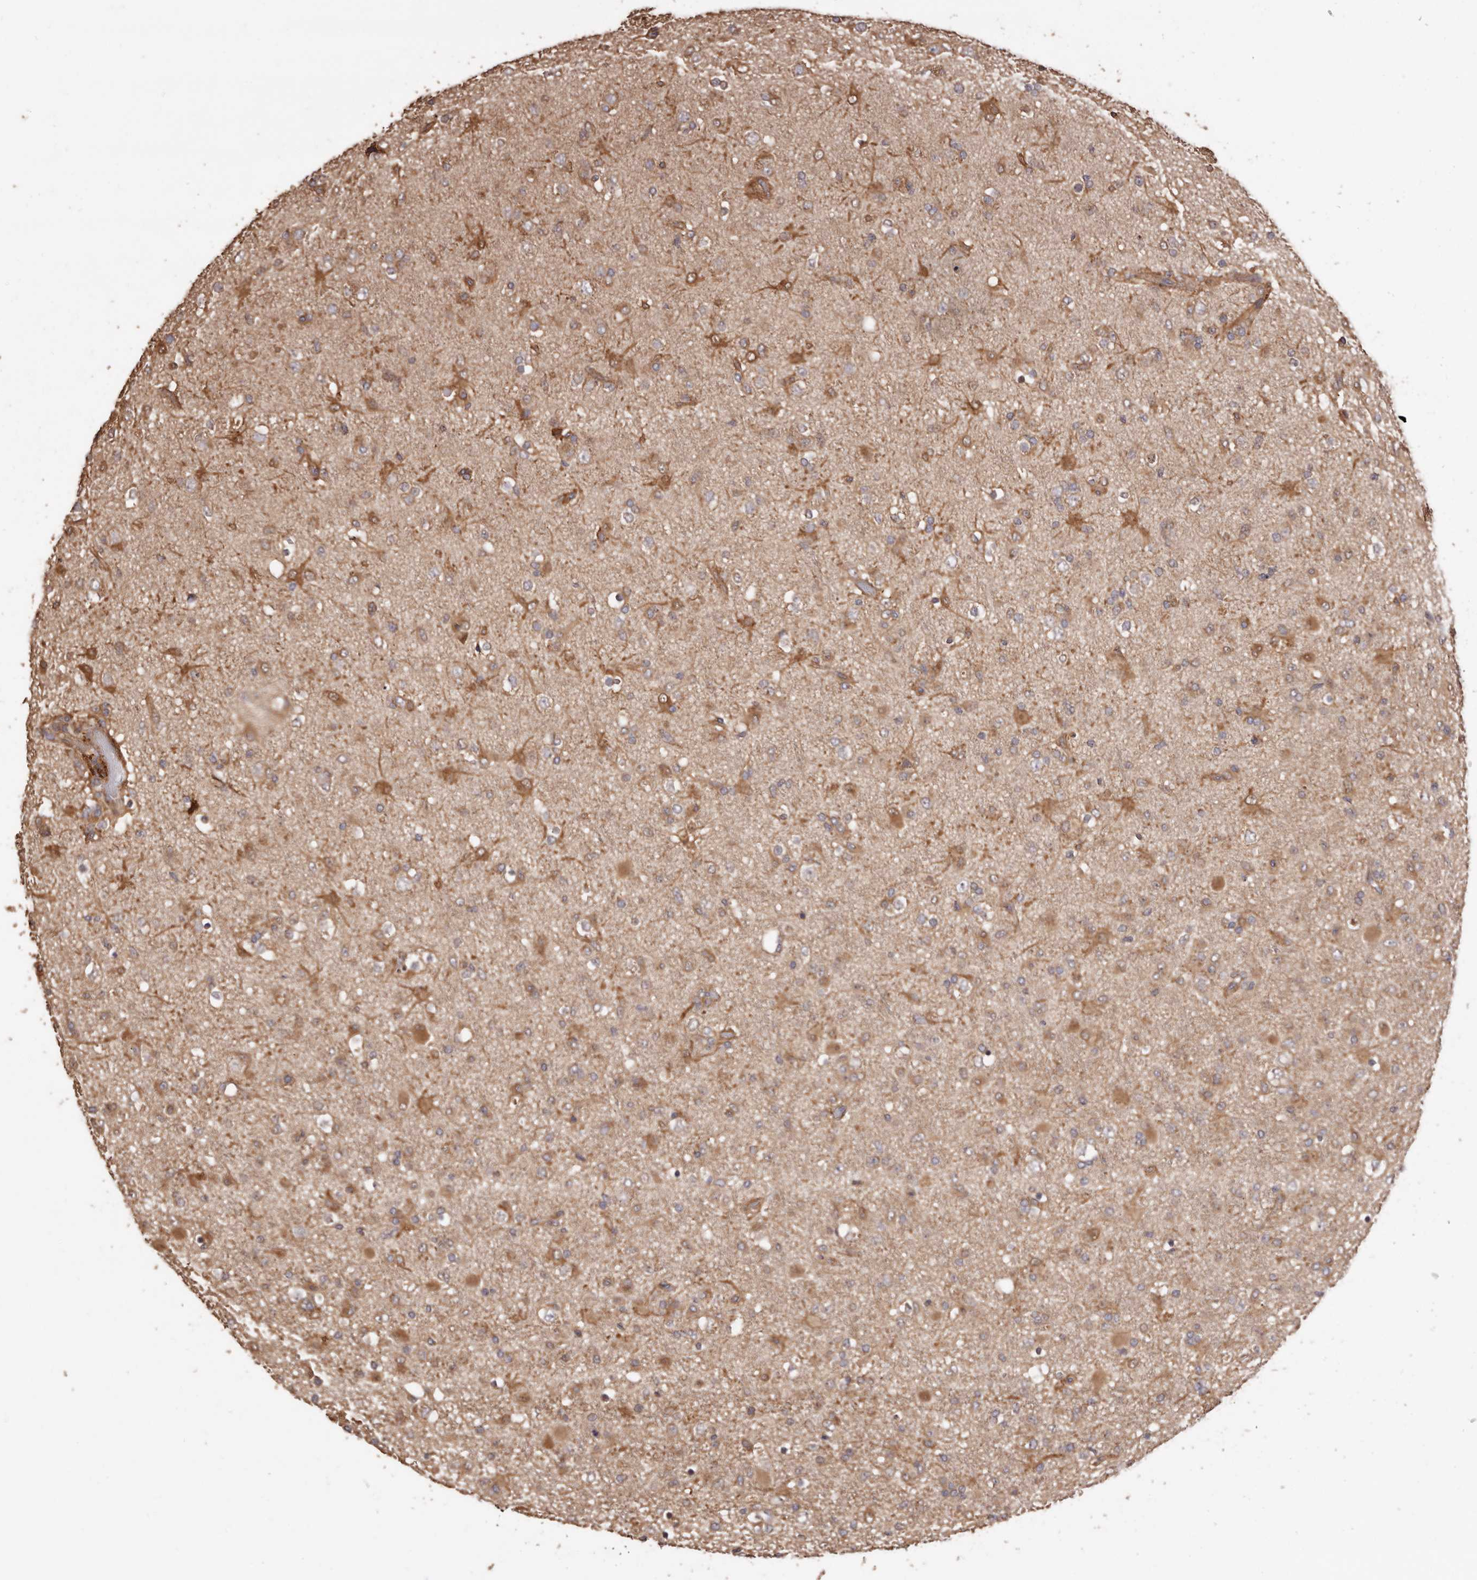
{"staining": {"intensity": "moderate", "quantity": ">75%", "location": "cytoplasmic/membranous"}, "tissue": "glioma", "cell_type": "Tumor cells", "image_type": "cancer", "snomed": [{"axis": "morphology", "description": "Glioma, malignant, Low grade"}, {"axis": "topography", "description": "Brain"}], "caption": "Protein expression analysis of human malignant glioma (low-grade) reveals moderate cytoplasmic/membranous staining in about >75% of tumor cells. (DAB IHC with brightfield microscopy, high magnification).", "gene": "COQ8B", "patient": {"sex": "male", "age": 65}}